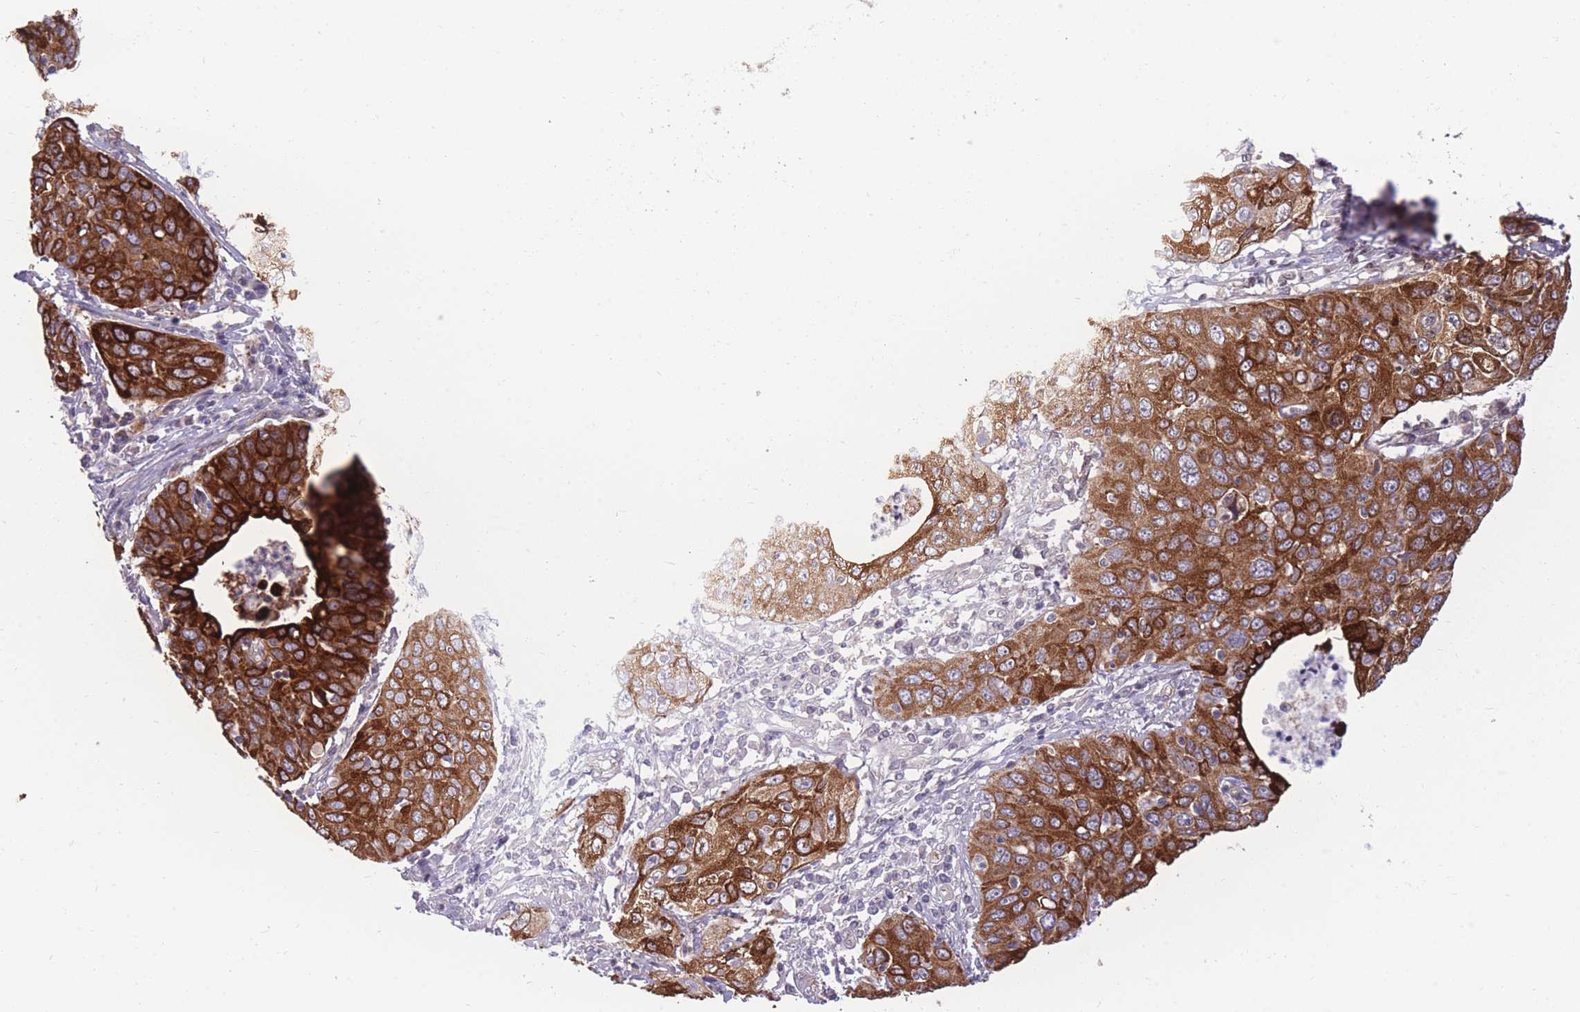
{"staining": {"intensity": "strong", "quantity": ">75%", "location": "cytoplasmic/membranous"}, "tissue": "cervical cancer", "cell_type": "Tumor cells", "image_type": "cancer", "snomed": [{"axis": "morphology", "description": "Squamous cell carcinoma, NOS"}, {"axis": "topography", "description": "Cervix"}], "caption": "Cervical cancer was stained to show a protein in brown. There is high levels of strong cytoplasmic/membranous staining in about >75% of tumor cells.", "gene": "RGS11", "patient": {"sex": "female", "age": 36}}